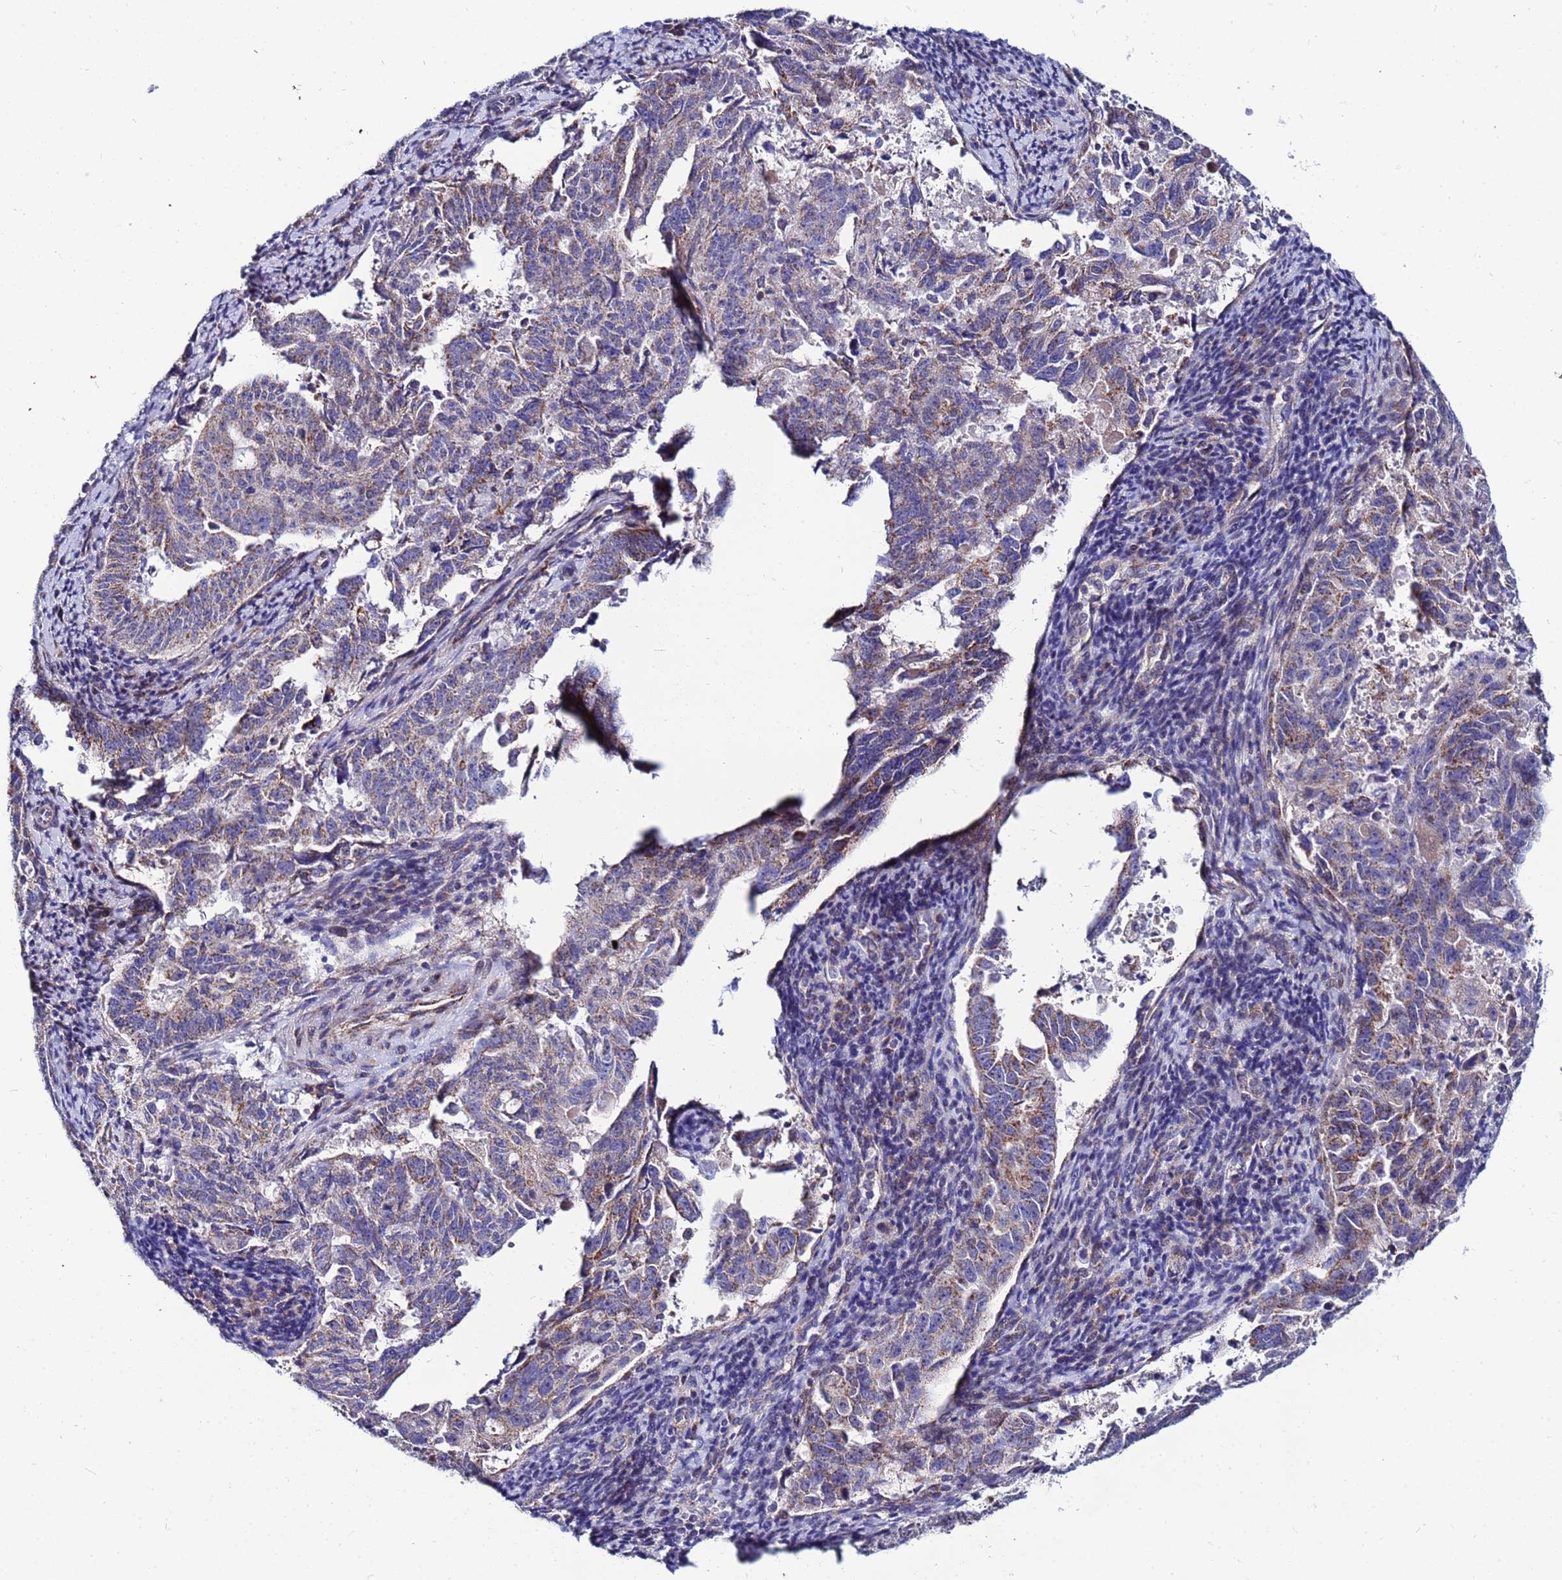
{"staining": {"intensity": "weak", "quantity": "25%-75%", "location": "cytoplasmic/membranous"}, "tissue": "endometrial cancer", "cell_type": "Tumor cells", "image_type": "cancer", "snomed": [{"axis": "morphology", "description": "Adenocarcinoma, NOS"}, {"axis": "topography", "description": "Endometrium"}], "caption": "Endometrial adenocarcinoma stained with a protein marker reveals weak staining in tumor cells.", "gene": "FAHD2A", "patient": {"sex": "female", "age": 65}}